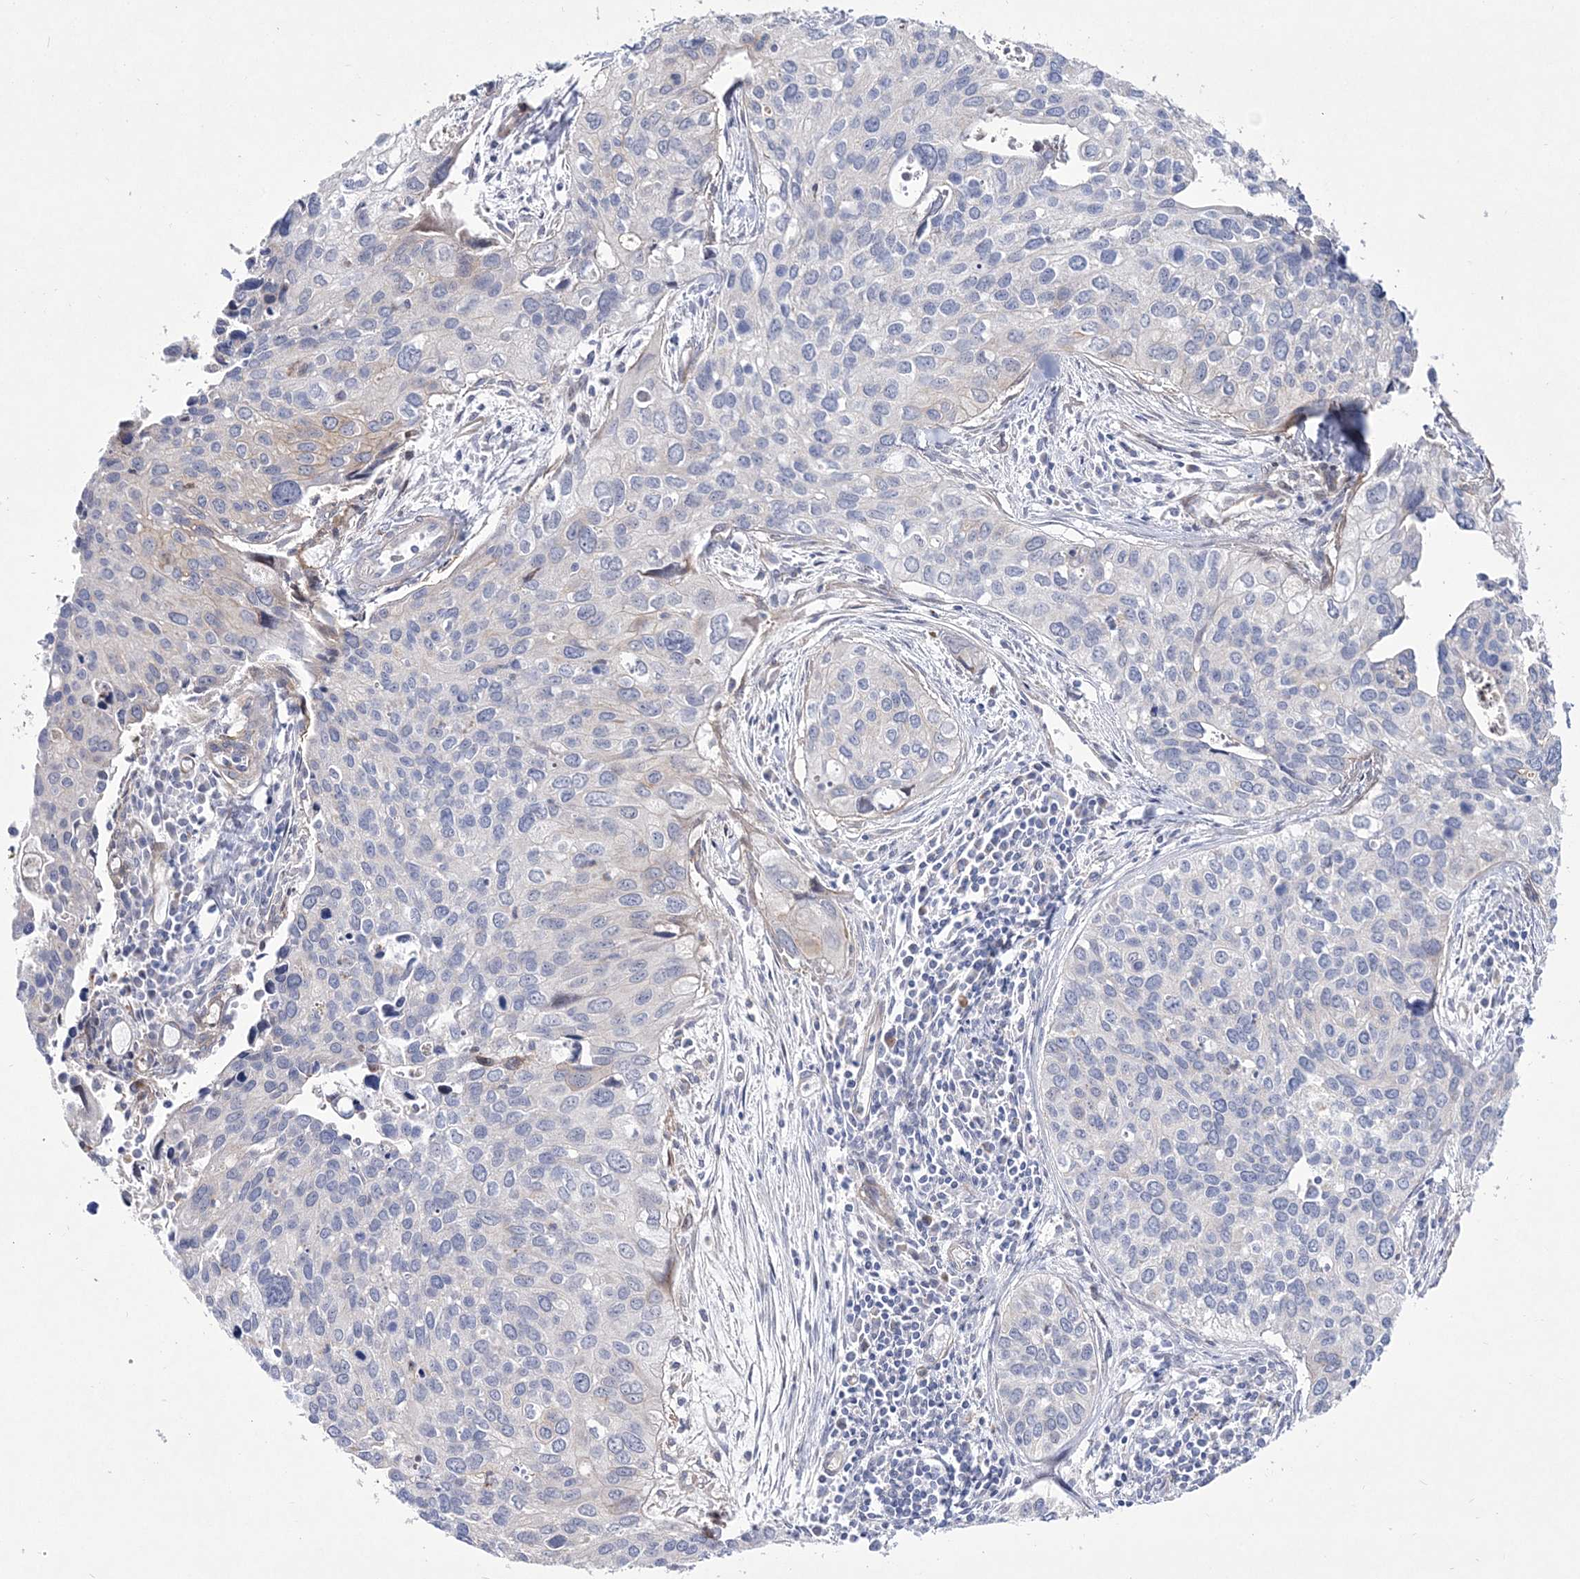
{"staining": {"intensity": "negative", "quantity": "none", "location": "none"}, "tissue": "cervical cancer", "cell_type": "Tumor cells", "image_type": "cancer", "snomed": [{"axis": "morphology", "description": "Squamous cell carcinoma, NOS"}, {"axis": "topography", "description": "Cervix"}], "caption": "This is a histopathology image of immunohistochemistry staining of cervical cancer, which shows no expression in tumor cells.", "gene": "ANO1", "patient": {"sex": "female", "age": 55}}